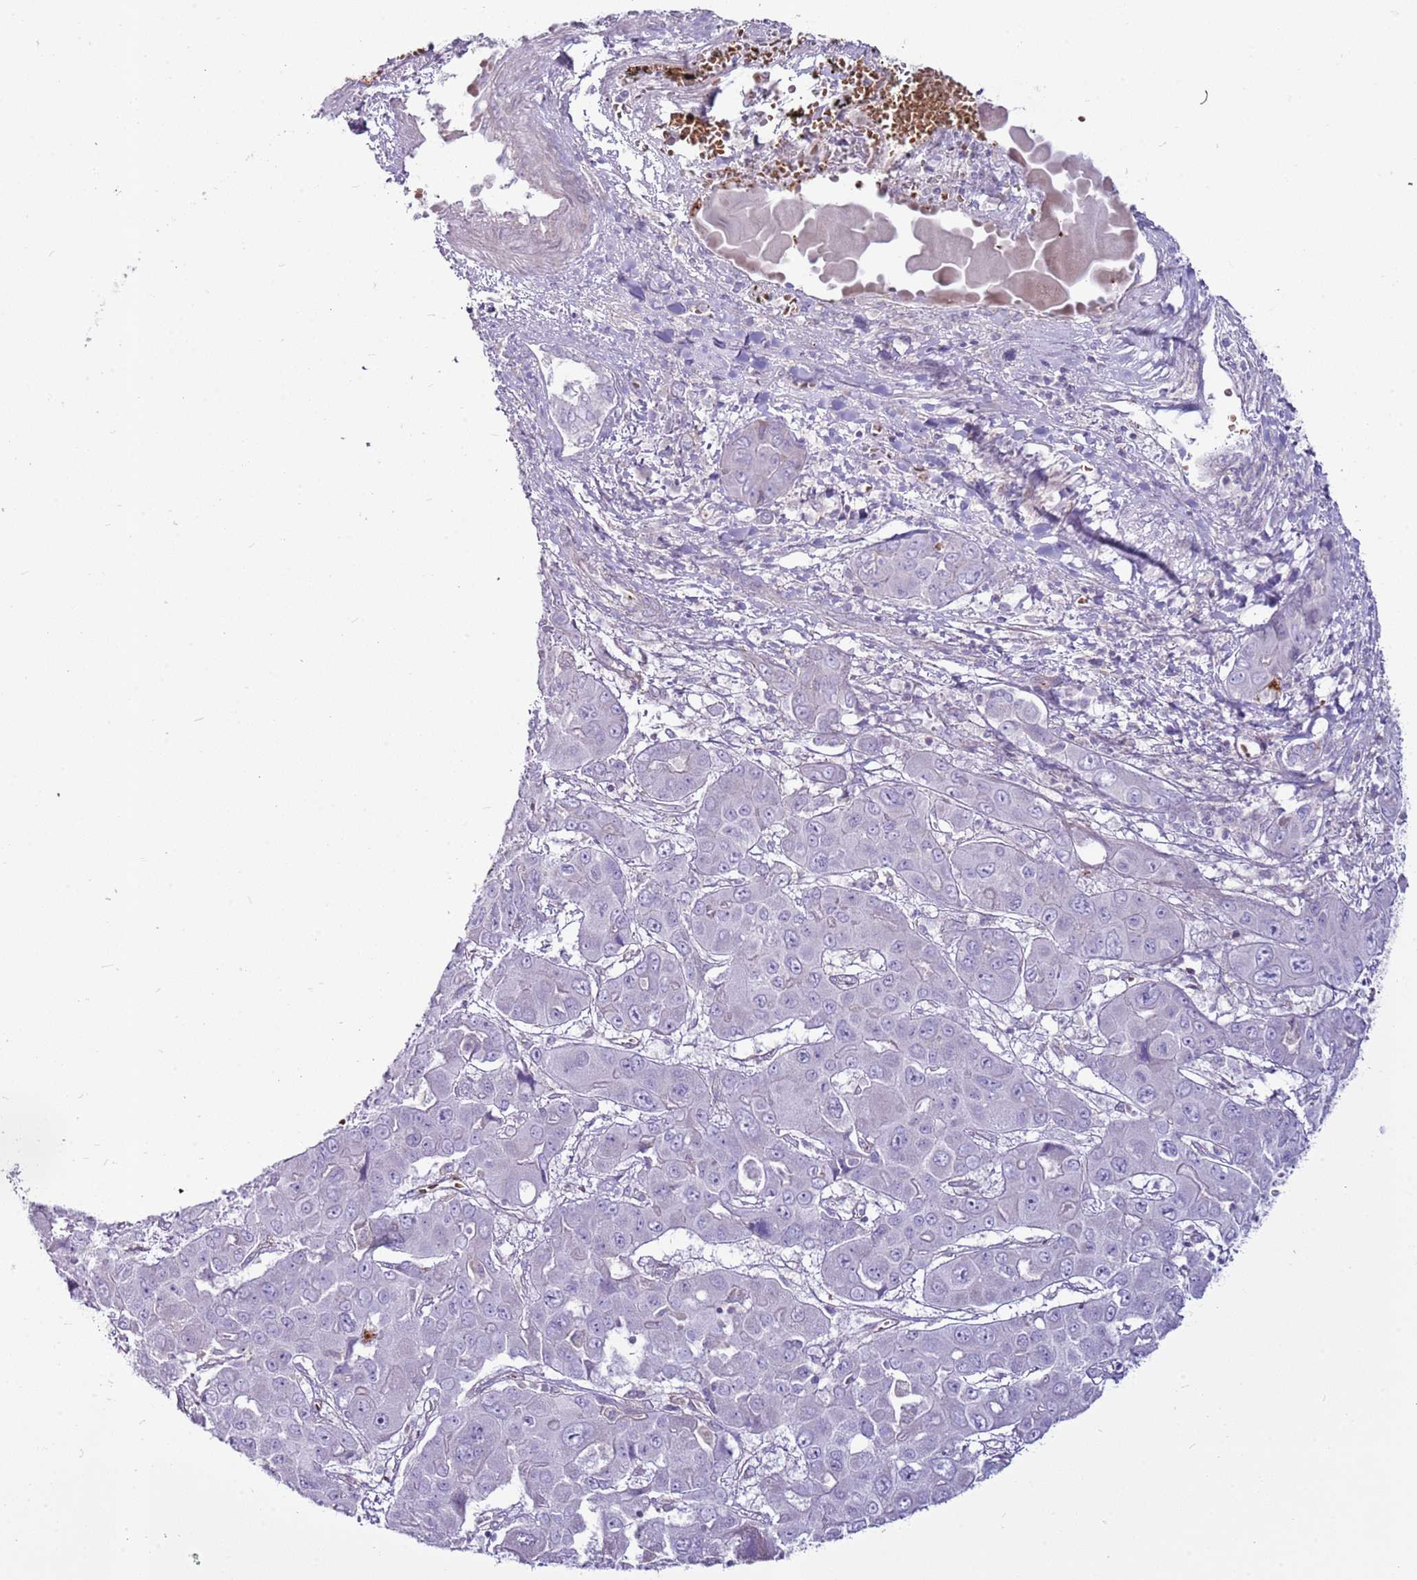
{"staining": {"intensity": "negative", "quantity": "none", "location": "none"}, "tissue": "liver cancer", "cell_type": "Tumor cells", "image_type": "cancer", "snomed": [{"axis": "morphology", "description": "Cholangiocarcinoma"}, {"axis": "topography", "description": "Liver"}], "caption": "DAB (3,3'-diaminobenzidine) immunohistochemical staining of cholangiocarcinoma (liver) demonstrates no significant staining in tumor cells.", "gene": "CHAC2", "patient": {"sex": "male", "age": 67}}